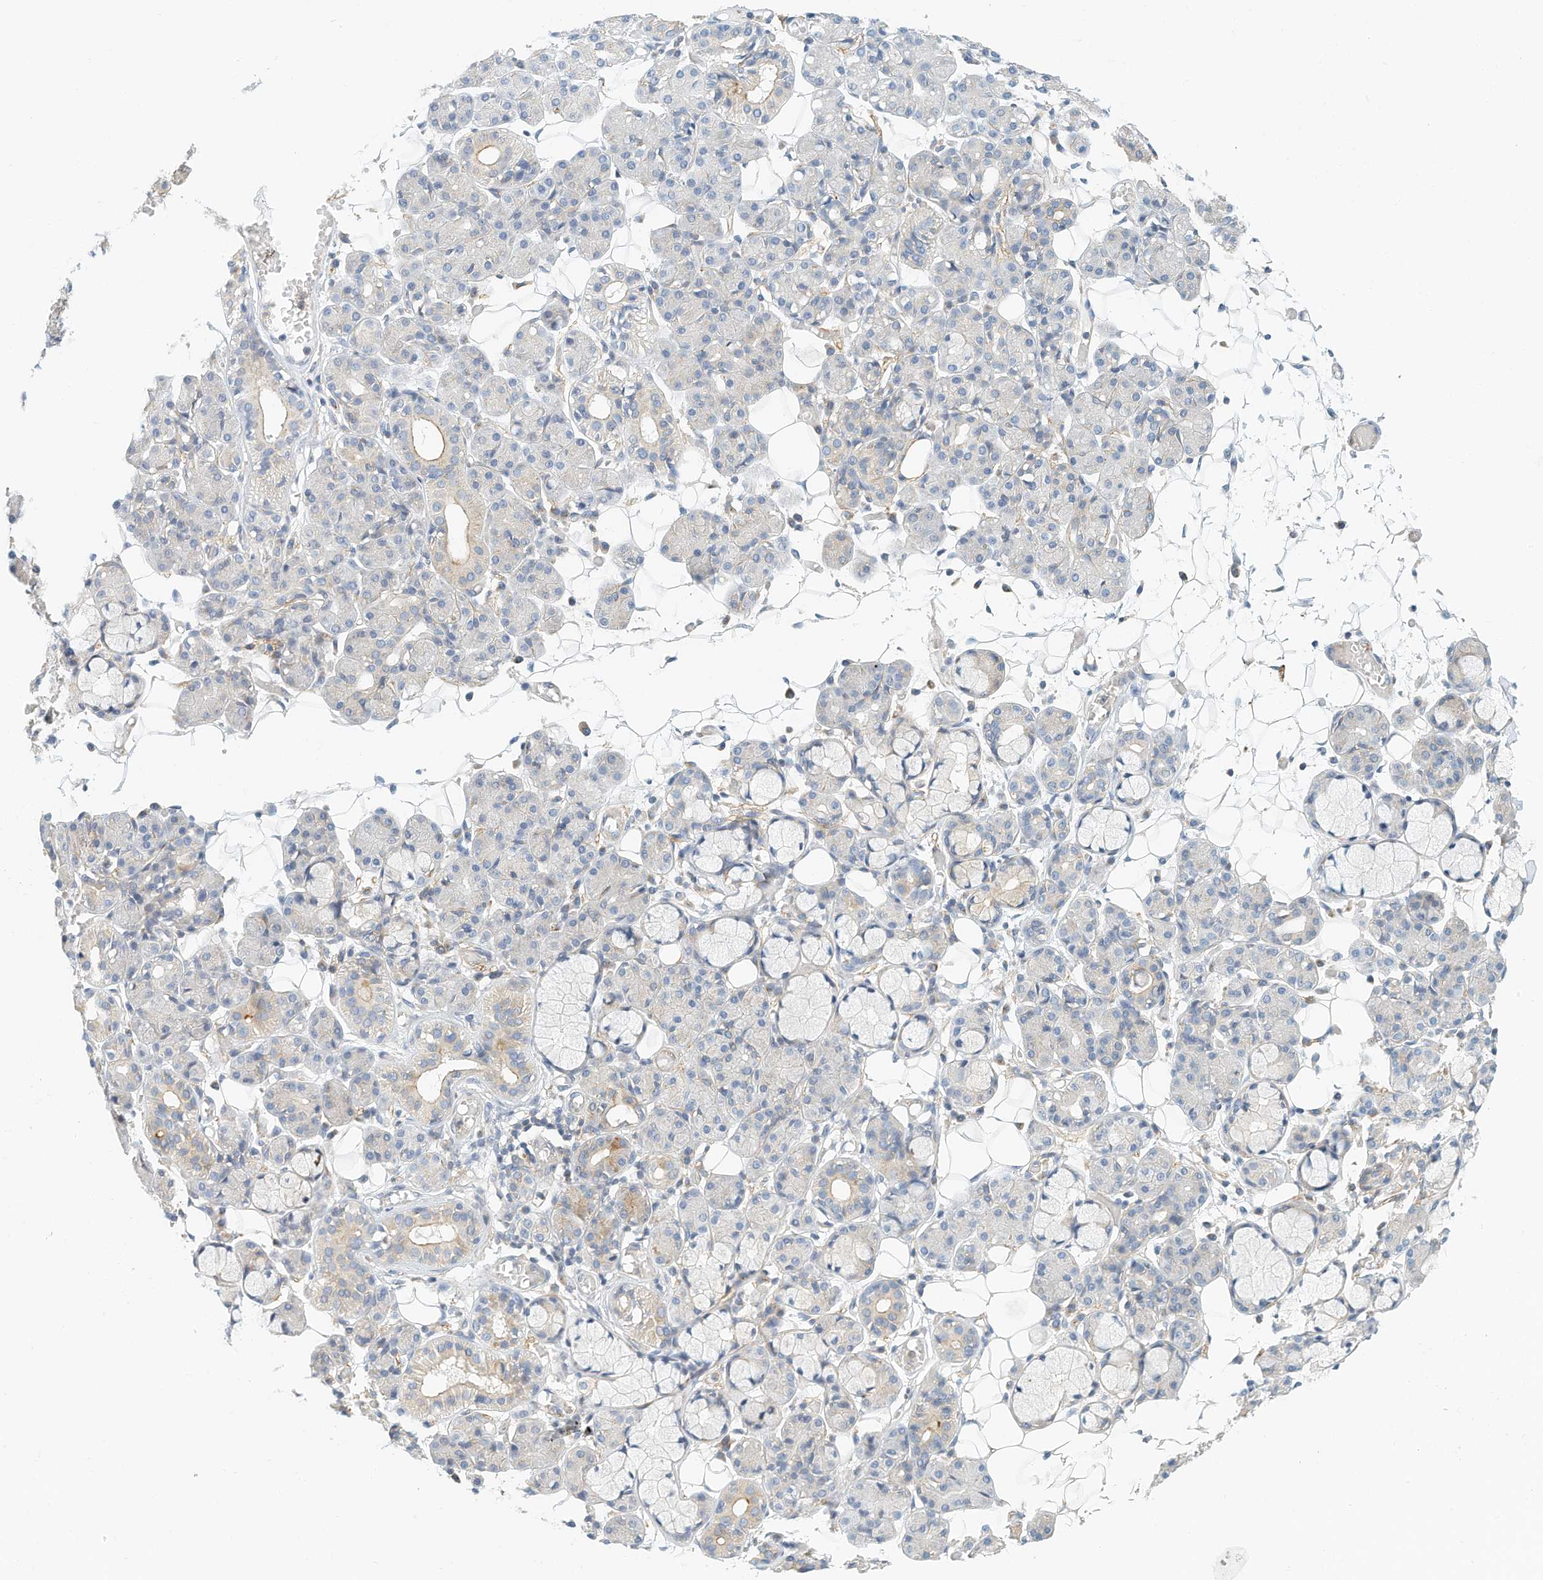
{"staining": {"intensity": "weak", "quantity": "<25%", "location": "cytoplasmic/membranous"}, "tissue": "salivary gland", "cell_type": "Glandular cells", "image_type": "normal", "snomed": [{"axis": "morphology", "description": "Normal tissue, NOS"}, {"axis": "topography", "description": "Salivary gland"}], "caption": "IHC of normal salivary gland exhibits no expression in glandular cells. Nuclei are stained in blue.", "gene": "MICAL1", "patient": {"sex": "male", "age": 63}}